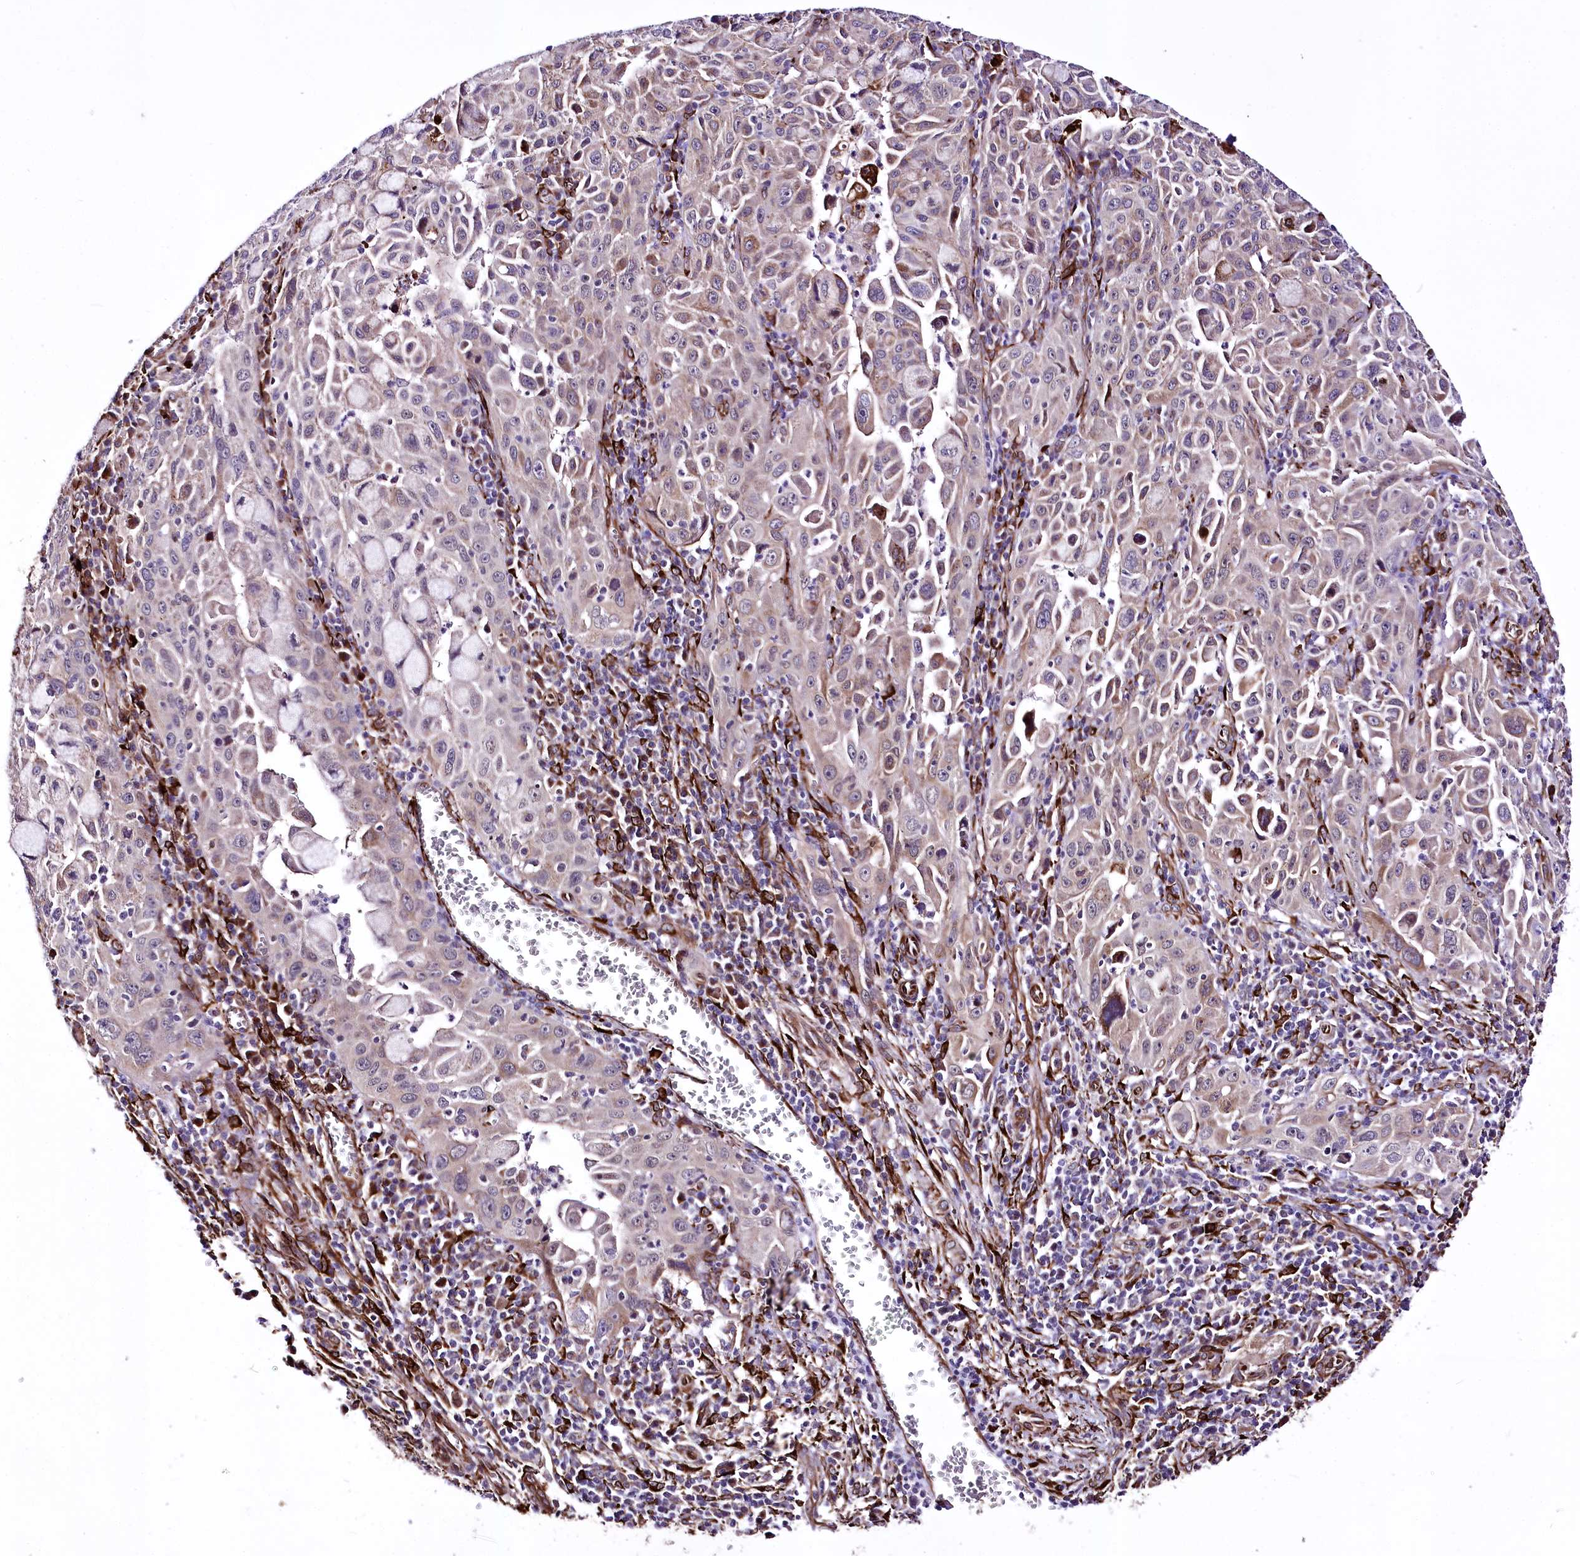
{"staining": {"intensity": "weak", "quantity": "<25%", "location": "cytoplasmic/membranous"}, "tissue": "cervical cancer", "cell_type": "Tumor cells", "image_type": "cancer", "snomed": [{"axis": "morphology", "description": "Squamous cell carcinoma, NOS"}, {"axis": "topography", "description": "Cervix"}], "caption": "The immunohistochemistry image has no significant expression in tumor cells of cervical squamous cell carcinoma tissue.", "gene": "WWC1", "patient": {"sex": "female", "age": 42}}